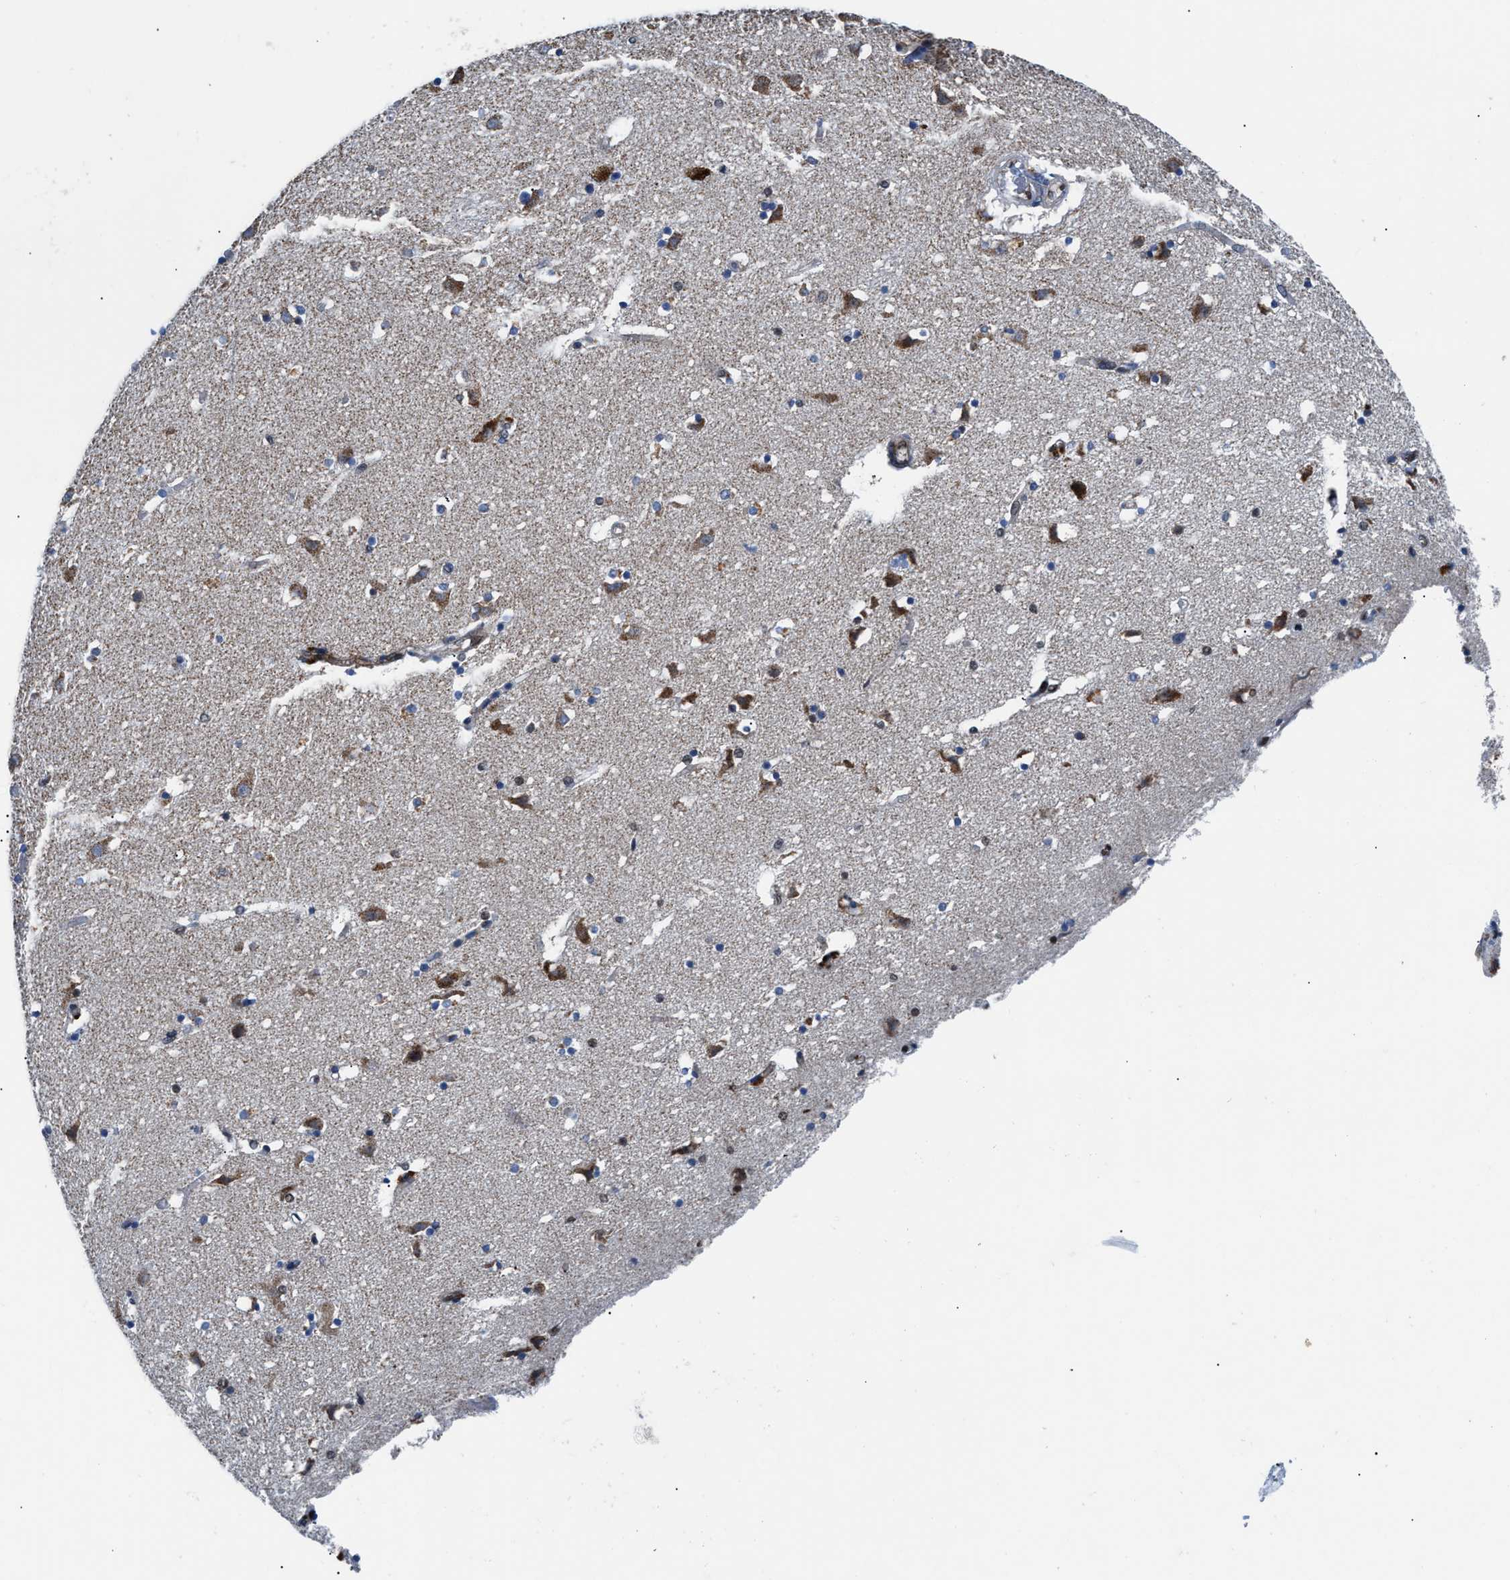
{"staining": {"intensity": "negative", "quantity": "none", "location": "none"}, "tissue": "caudate", "cell_type": "Glial cells", "image_type": "normal", "snomed": [{"axis": "morphology", "description": "Normal tissue, NOS"}, {"axis": "topography", "description": "Lateral ventricle wall"}], "caption": "Glial cells are negative for brown protein staining in benign caudate.", "gene": "LMO2", "patient": {"sex": "male", "age": 45}}